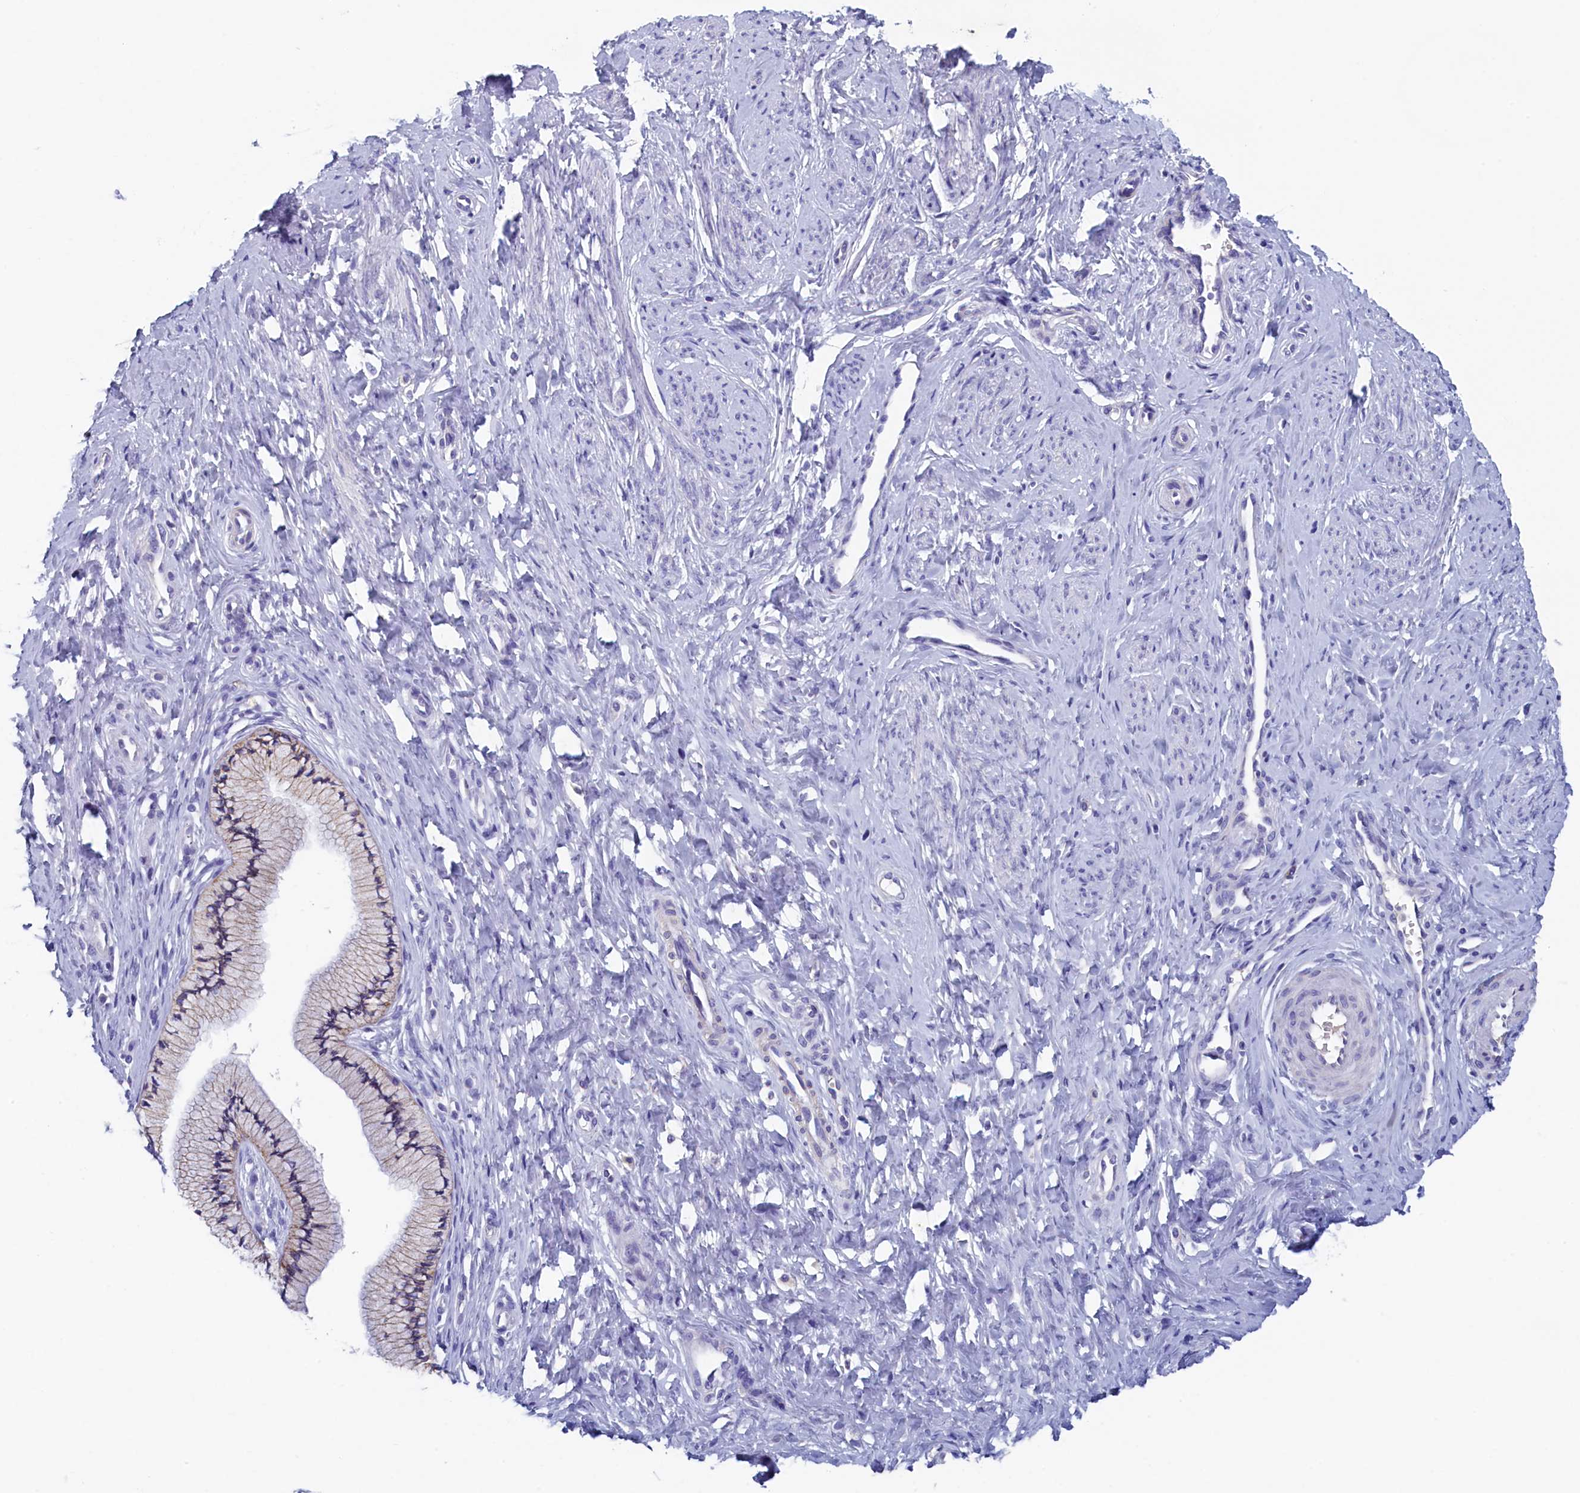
{"staining": {"intensity": "moderate", "quantity": "25%-75%", "location": "cytoplasmic/membranous"}, "tissue": "cervix", "cell_type": "Glandular cells", "image_type": "normal", "snomed": [{"axis": "morphology", "description": "Normal tissue, NOS"}, {"axis": "topography", "description": "Cervix"}], "caption": "Protein staining of benign cervix displays moderate cytoplasmic/membranous positivity in approximately 25%-75% of glandular cells.", "gene": "GUCA1C", "patient": {"sex": "female", "age": 36}}